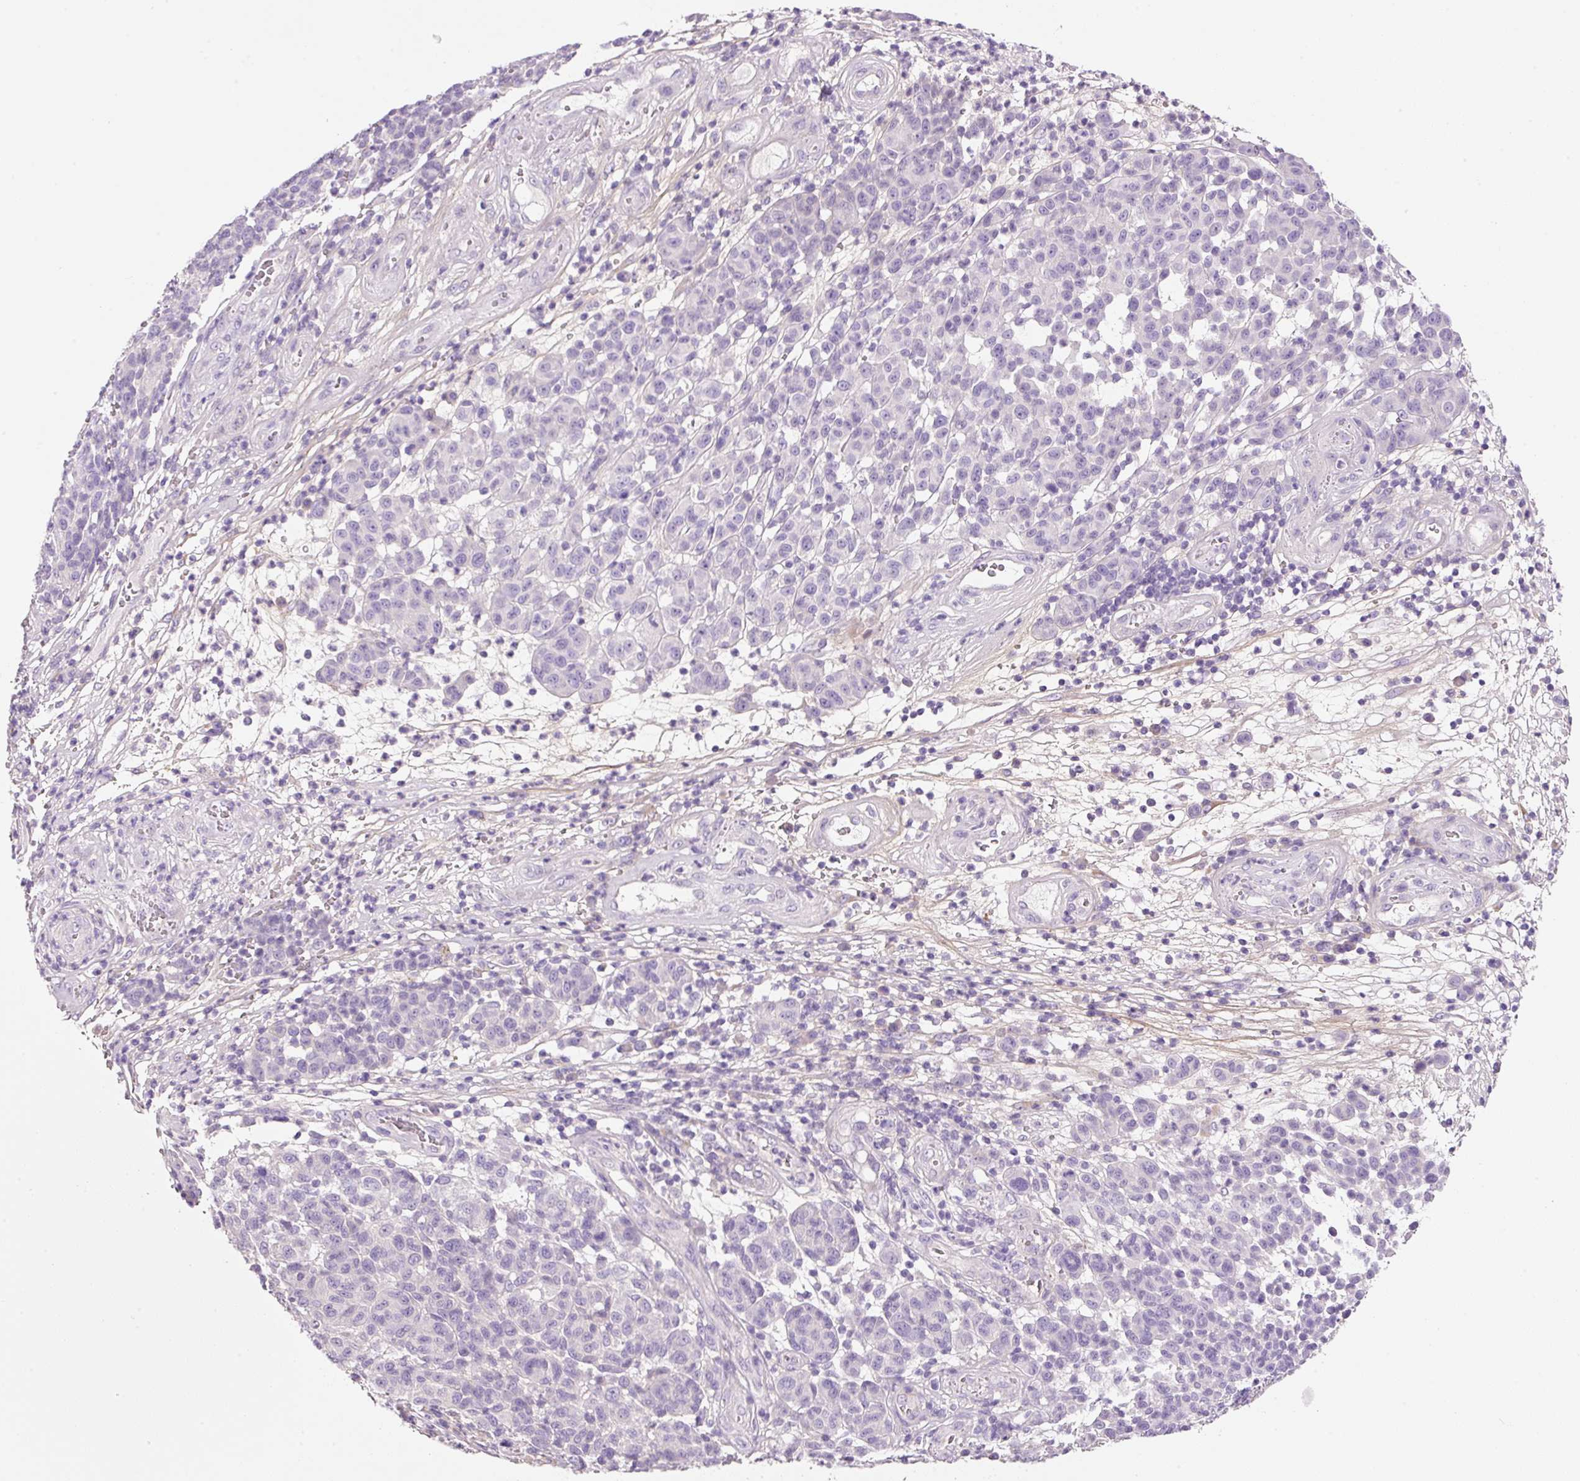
{"staining": {"intensity": "negative", "quantity": "none", "location": "none"}, "tissue": "melanoma", "cell_type": "Tumor cells", "image_type": "cancer", "snomed": [{"axis": "morphology", "description": "Malignant melanoma, NOS"}, {"axis": "topography", "description": "Skin"}], "caption": "Melanoma stained for a protein using IHC exhibits no expression tumor cells.", "gene": "SOS2", "patient": {"sex": "male", "age": 49}}